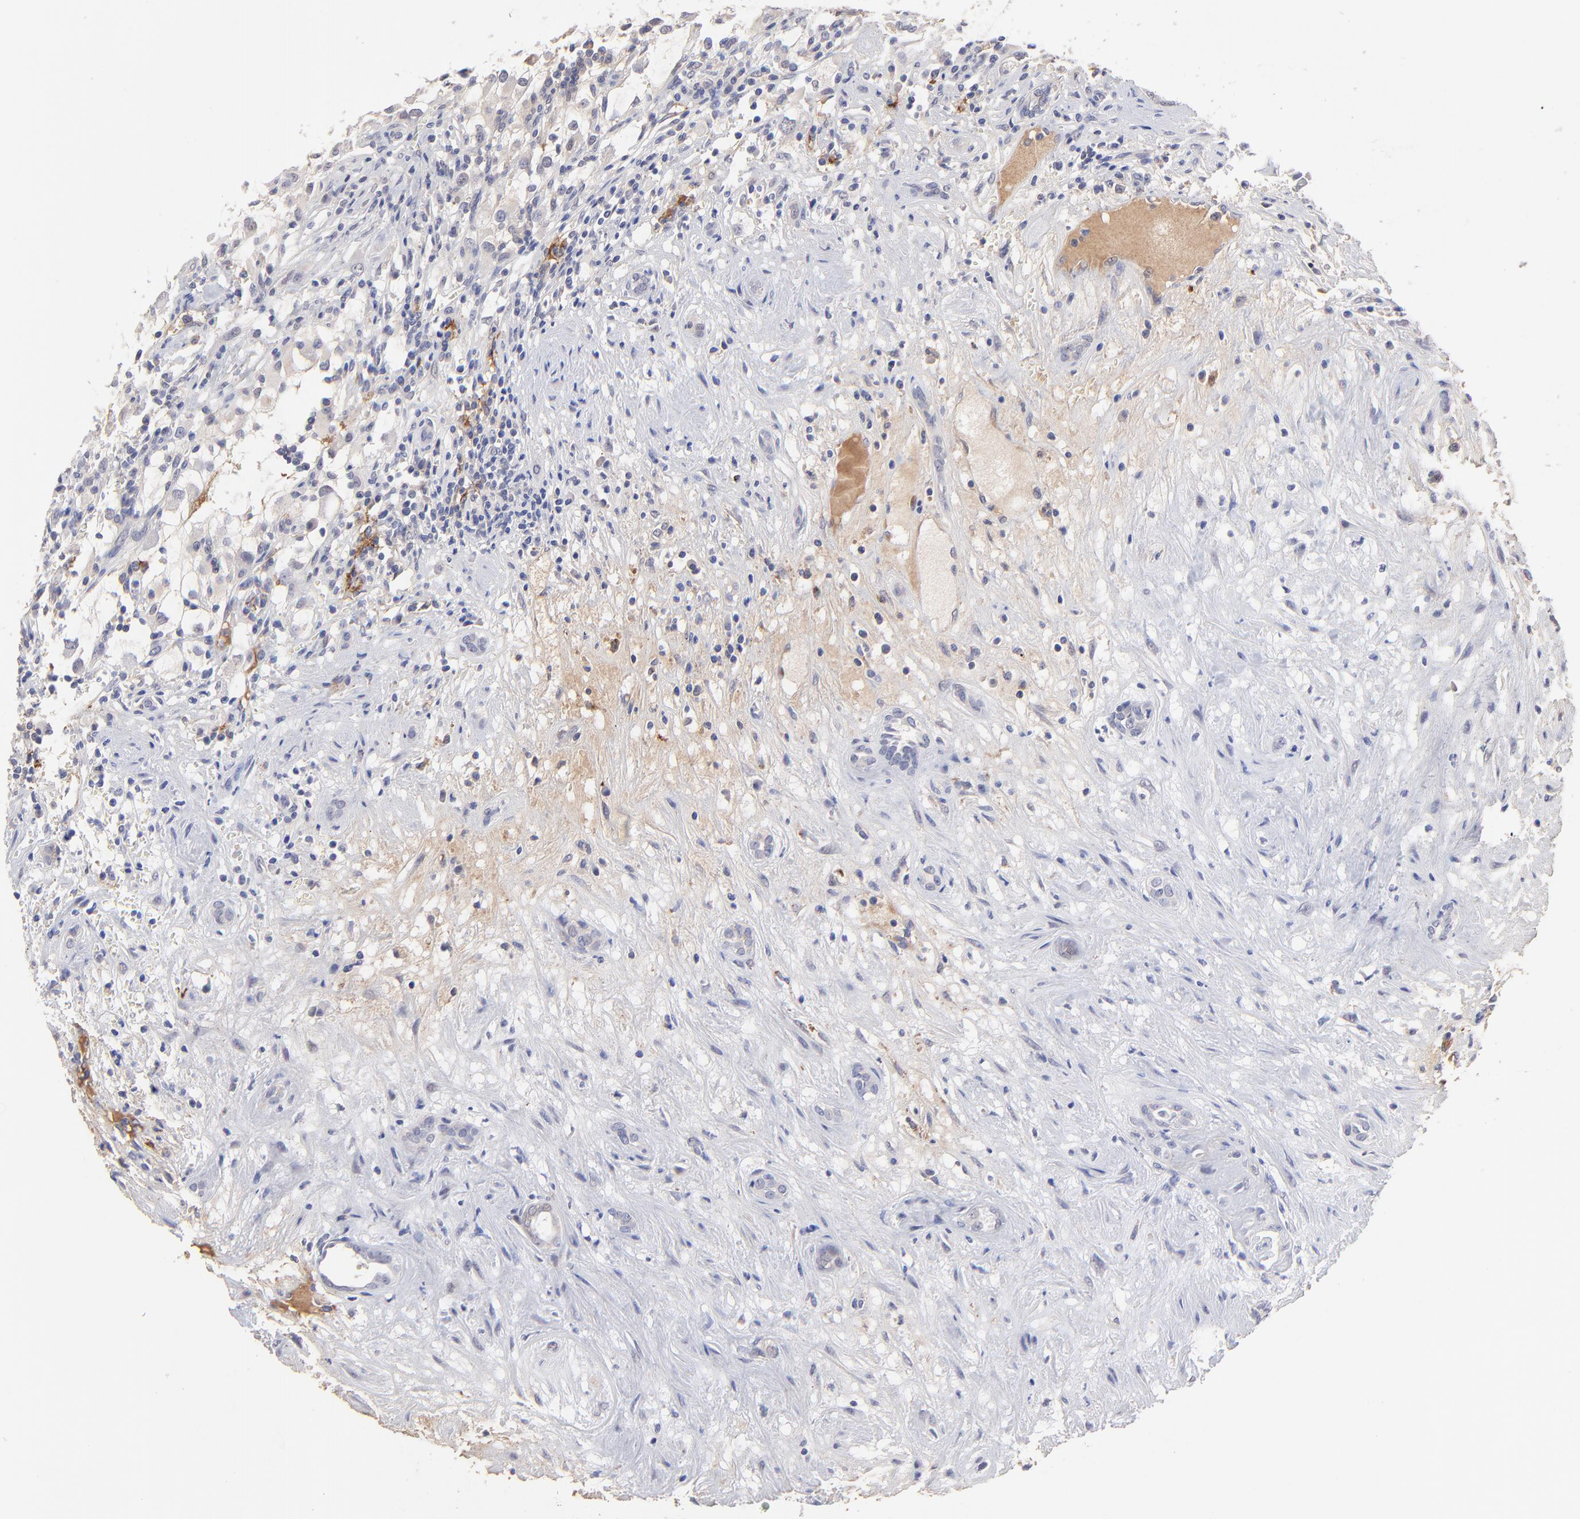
{"staining": {"intensity": "negative", "quantity": "none", "location": "none"}, "tissue": "renal cancer", "cell_type": "Tumor cells", "image_type": "cancer", "snomed": [{"axis": "morphology", "description": "Adenocarcinoma, NOS"}, {"axis": "topography", "description": "Kidney"}], "caption": "High magnification brightfield microscopy of renal cancer stained with DAB (3,3'-diaminobenzidine) (brown) and counterstained with hematoxylin (blue): tumor cells show no significant expression.", "gene": "PSMD14", "patient": {"sex": "female", "age": 52}}